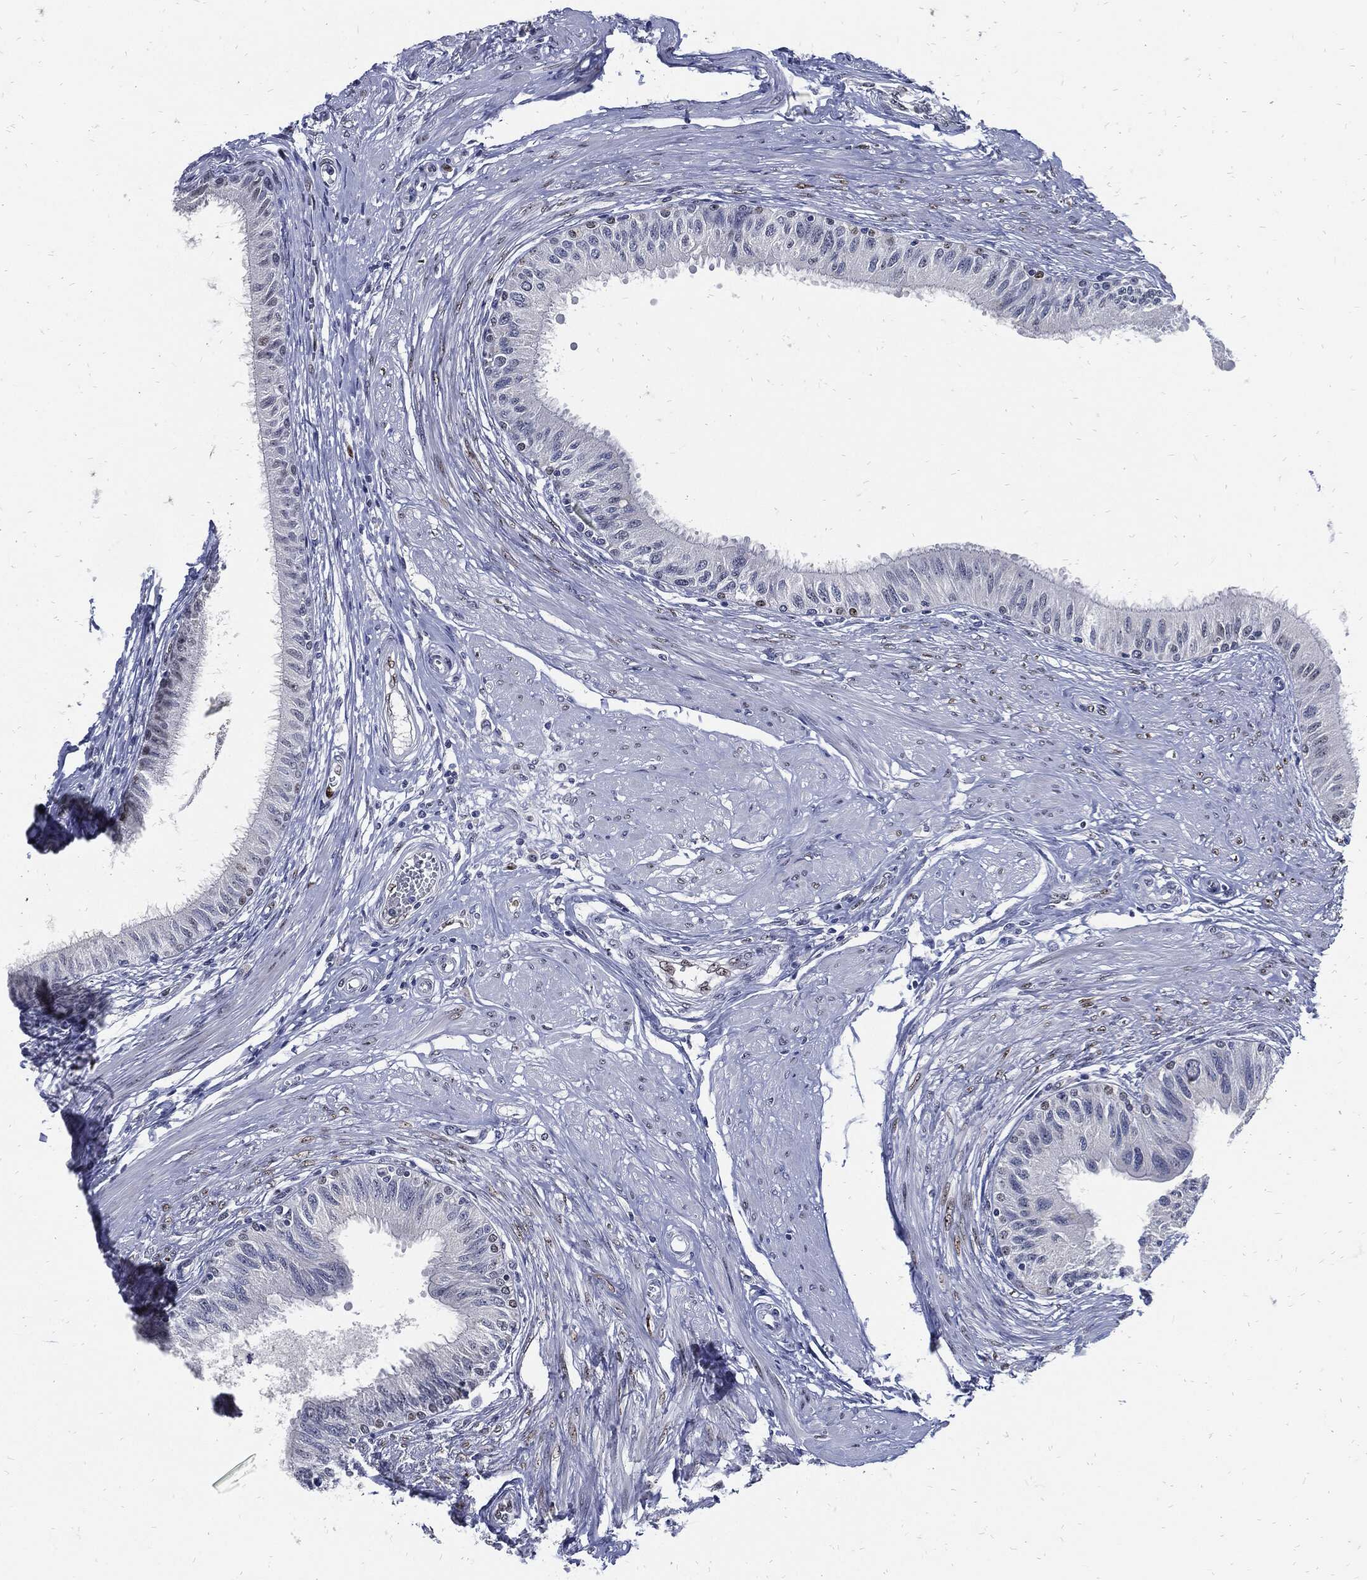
{"staining": {"intensity": "strong", "quantity": "<25%", "location": "nuclear"}, "tissue": "epididymis", "cell_type": "Glandular cells", "image_type": "normal", "snomed": [{"axis": "morphology", "description": "Normal tissue, NOS"}, {"axis": "morphology", "description": "Seminoma, NOS"}, {"axis": "topography", "description": "Testis"}, {"axis": "topography", "description": "Epididymis"}], "caption": "Immunohistochemical staining of unremarkable epididymis reveals strong nuclear protein positivity in about <25% of glandular cells. Nuclei are stained in blue.", "gene": "NBN", "patient": {"sex": "male", "age": 61}}